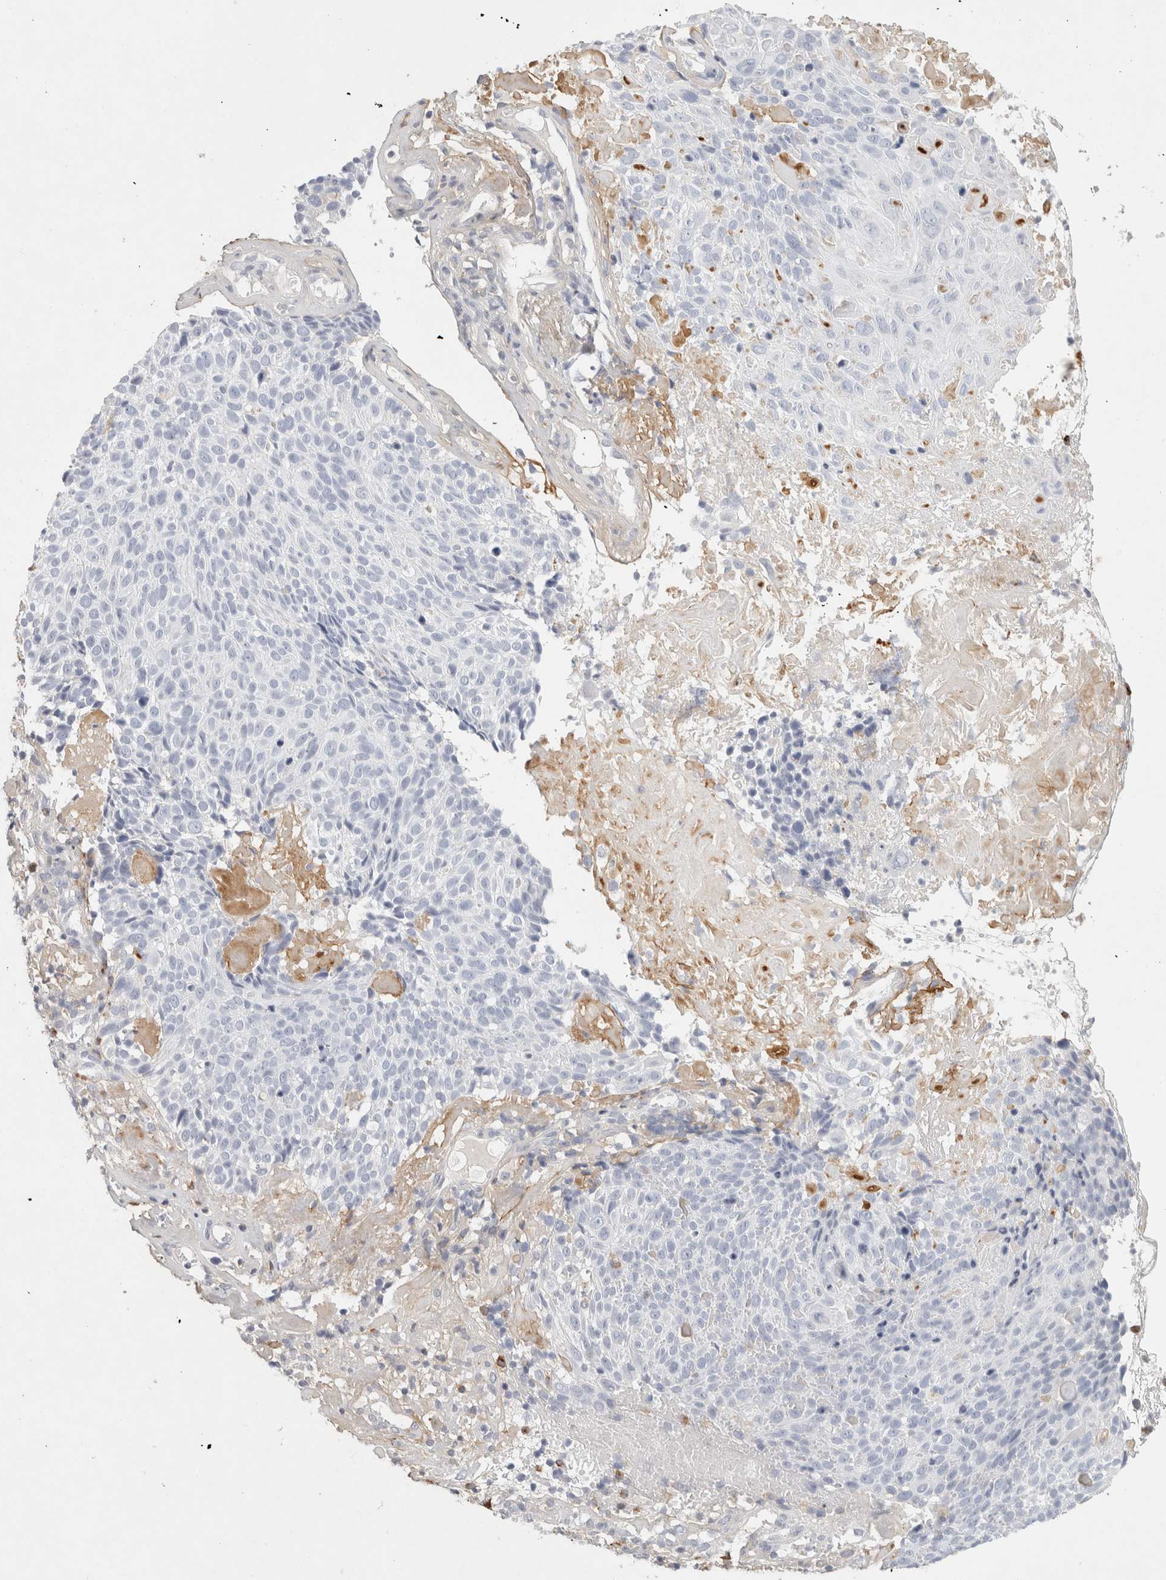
{"staining": {"intensity": "negative", "quantity": "none", "location": "none"}, "tissue": "cervical cancer", "cell_type": "Tumor cells", "image_type": "cancer", "snomed": [{"axis": "morphology", "description": "Squamous cell carcinoma, NOS"}, {"axis": "topography", "description": "Cervix"}], "caption": "An IHC histopathology image of squamous cell carcinoma (cervical) is shown. There is no staining in tumor cells of squamous cell carcinoma (cervical). (DAB immunohistochemistry (IHC) with hematoxylin counter stain).", "gene": "FGL2", "patient": {"sex": "female", "age": 74}}